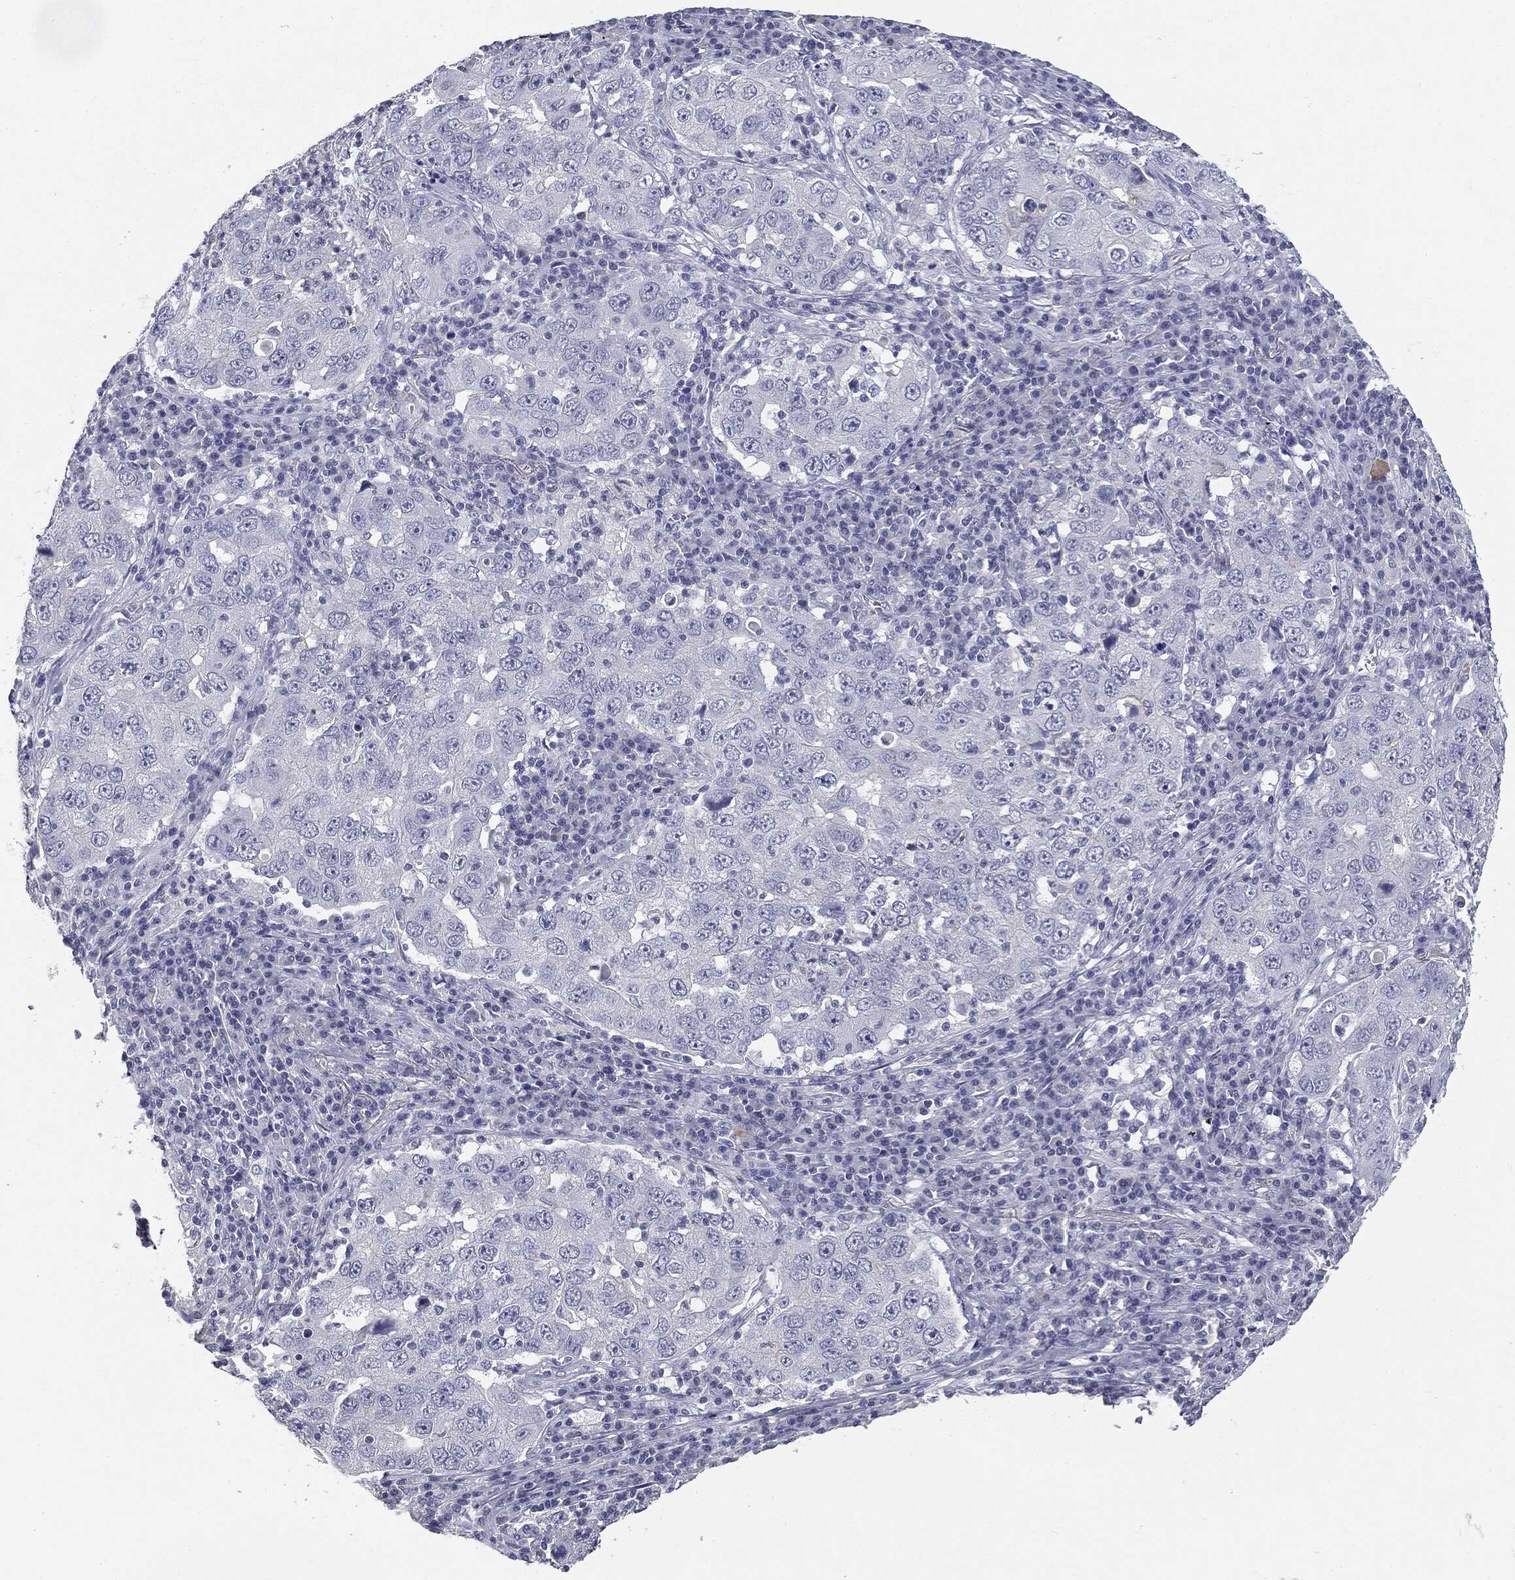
{"staining": {"intensity": "negative", "quantity": "none", "location": "none"}, "tissue": "lung cancer", "cell_type": "Tumor cells", "image_type": "cancer", "snomed": [{"axis": "morphology", "description": "Adenocarcinoma, NOS"}, {"axis": "topography", "description": "Lung"}], "caption": "Immunohistochemical staining of lung adenocarcinoma shows no significant staining in tumor cells.", "gene": "MUC1", "patient": {"sex": "male", "age": 73}}